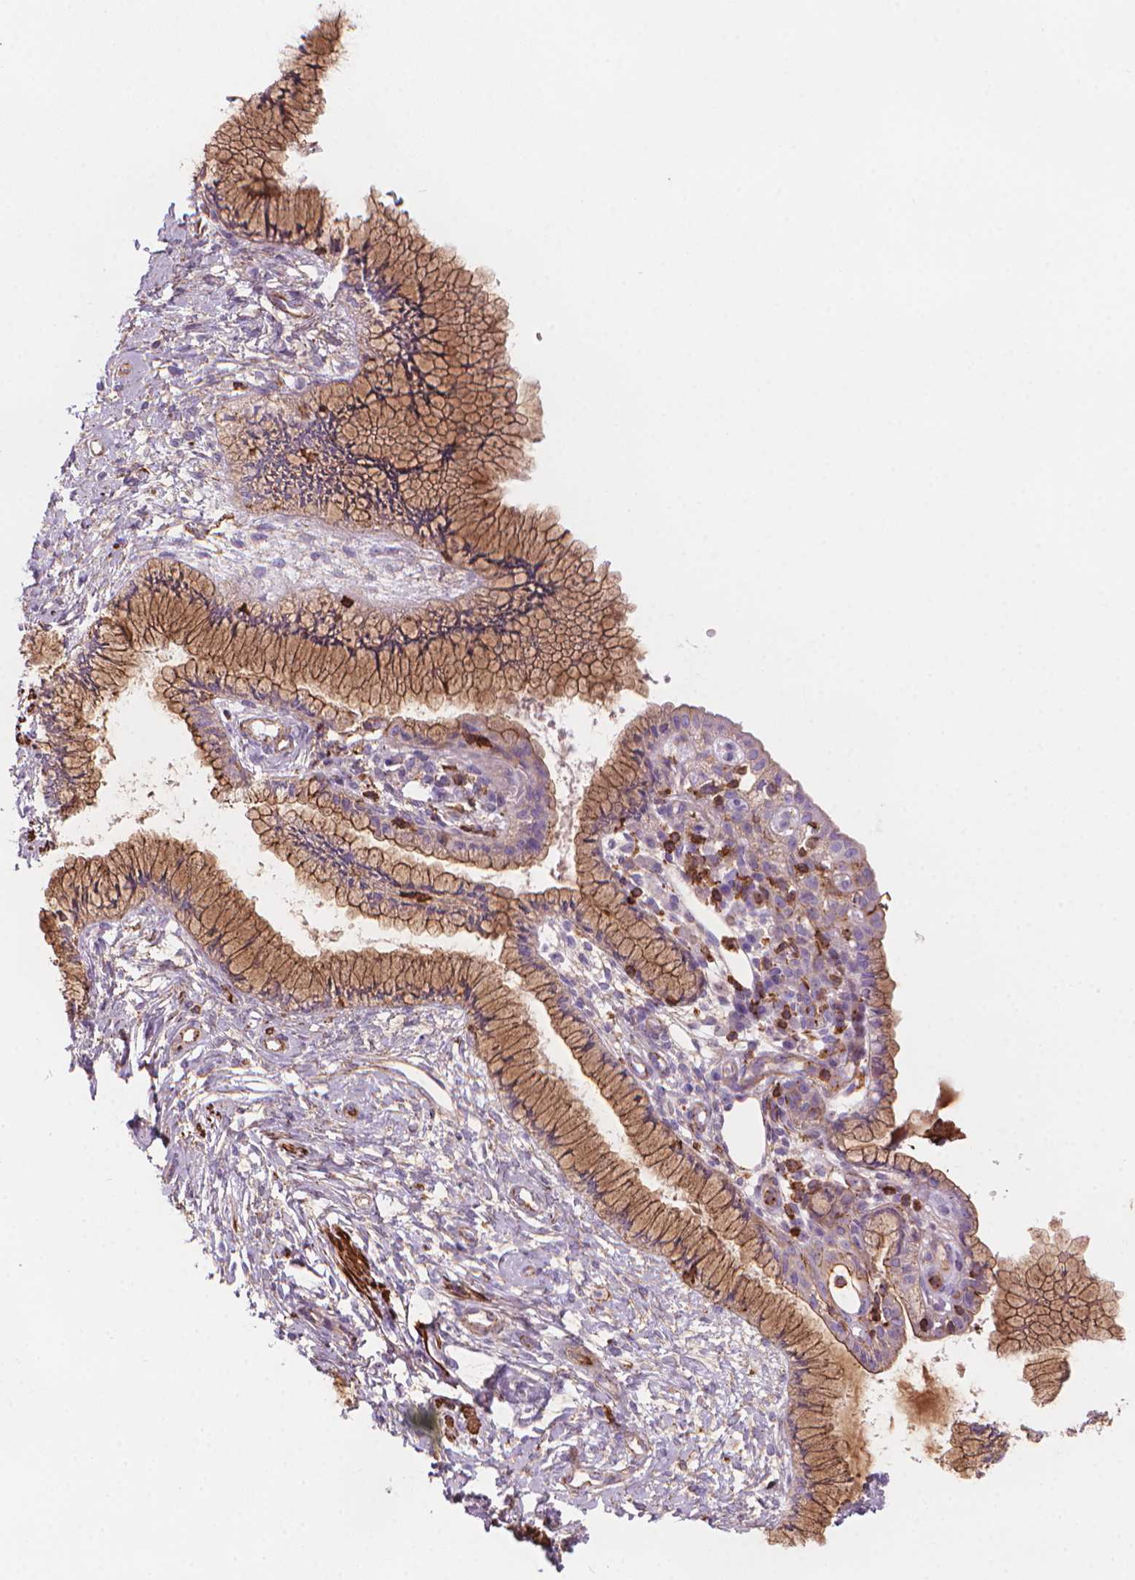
{"staining": {"intensity": "moderate", "quantity": ">75%", "location": "cytoplasmic/membranous"}, "tissue": "cervix", "cell_type": "Glandular cells", "image_type": "normal", "snomed": [{"axis": "morphology", "description": "Normal tissue, NOS"}, {"axis": "topography", "description": "Cervix"}], "caption": "Cervix stained with IHC reveals moderate cytoplasmic/membranous staining in about >75% of glandular cells.", "gene": "PATJ", "patient": {"sex": "female", "age": 37}}